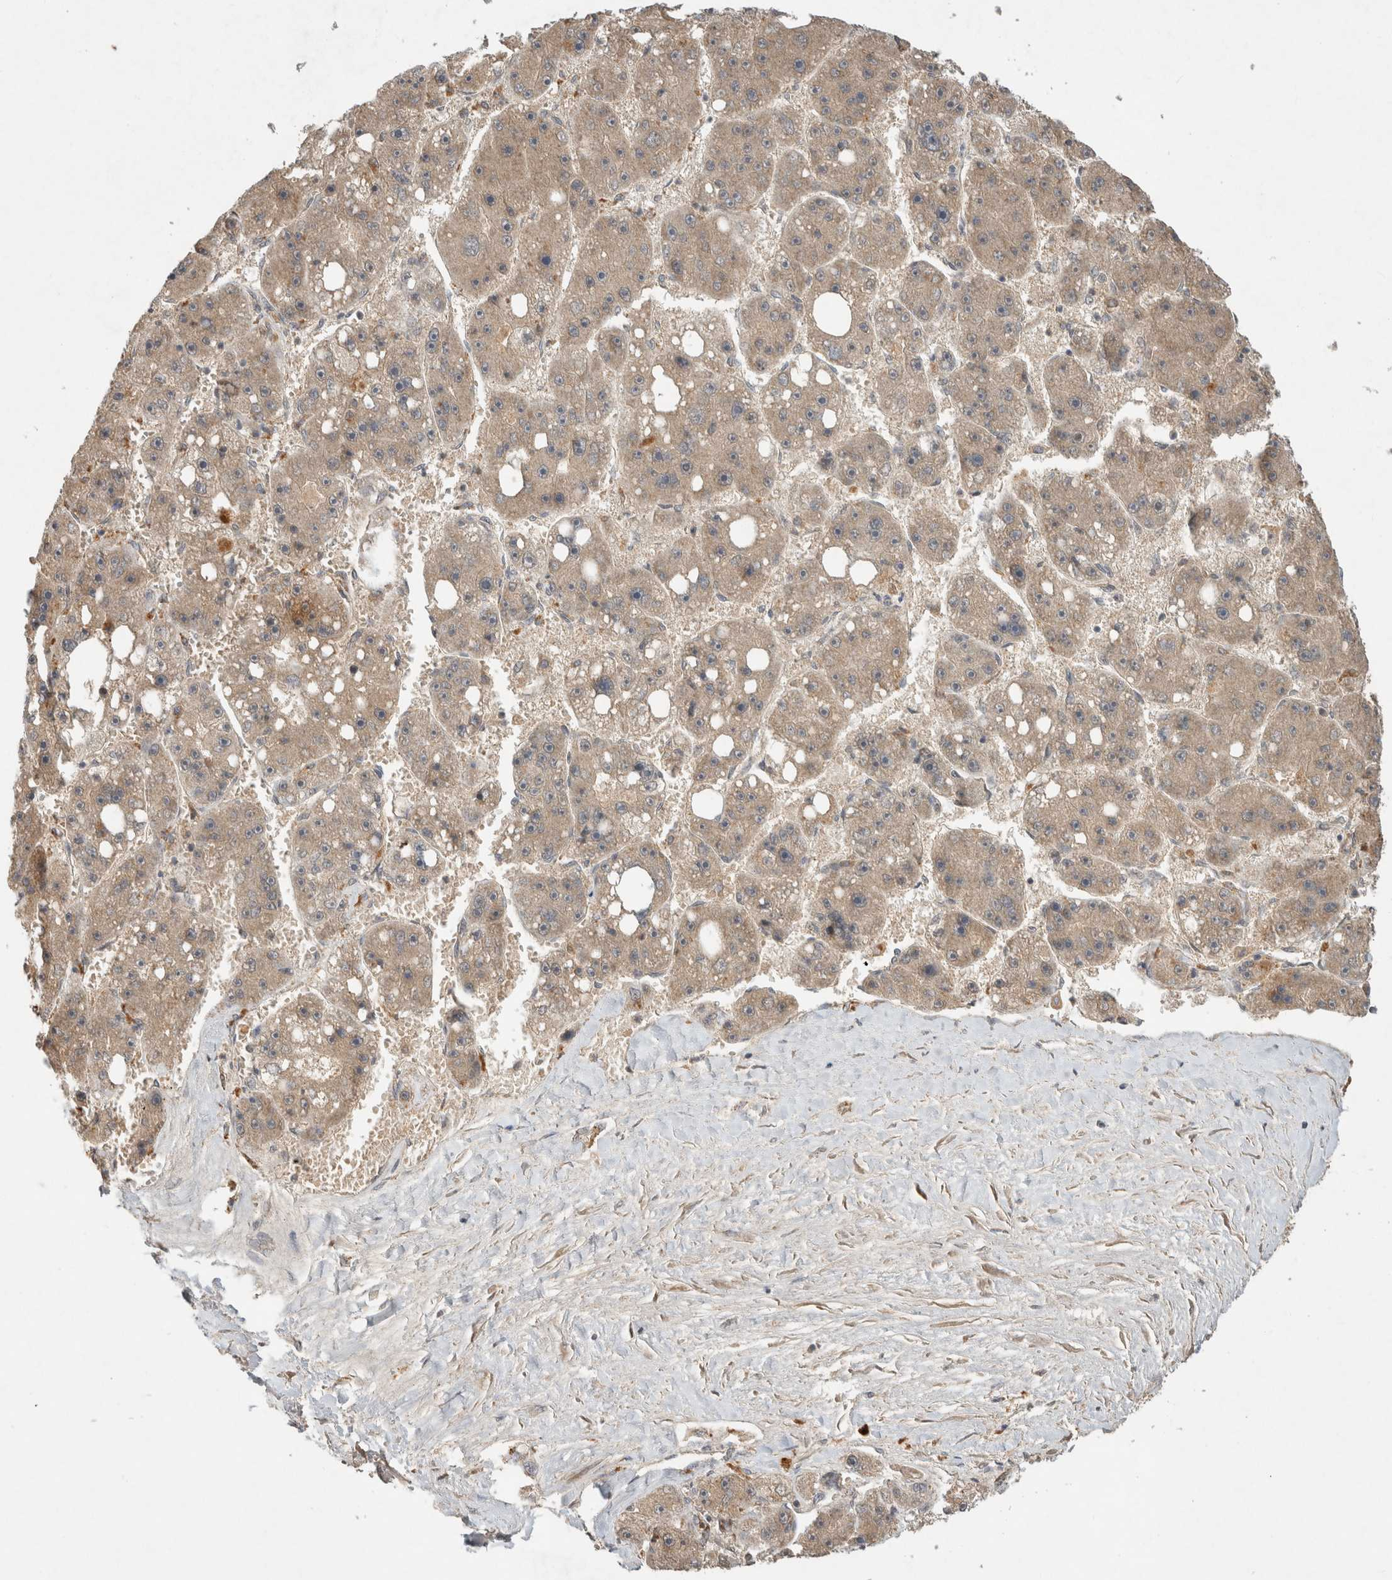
{"staining": {"intensity": "weak", "quantity": ">75%", "location": "cytoplasmic/membranous"}, "tissue": "liver cancer", "cell_type": "Tumor cells", "image_type": "cancer", "snomed": [{"axis": "morphology", "description": "Carcinoma, Hepatocellular, NOS"}, {"axis": "topography", "description": "Liver"}], "caption": "An image of human liver cancer stained for a protein shows weak cytoplasmic/membranous brown staining in tumor cells. The staining is performed using DAB (3,3'-diaminobenzidine) brown chromogen to label protein expression. The nuclei are counter-stained blue using hematoxylin.", "gene": "LOXL2", "patient": {"sex": "female", "age": 61}}